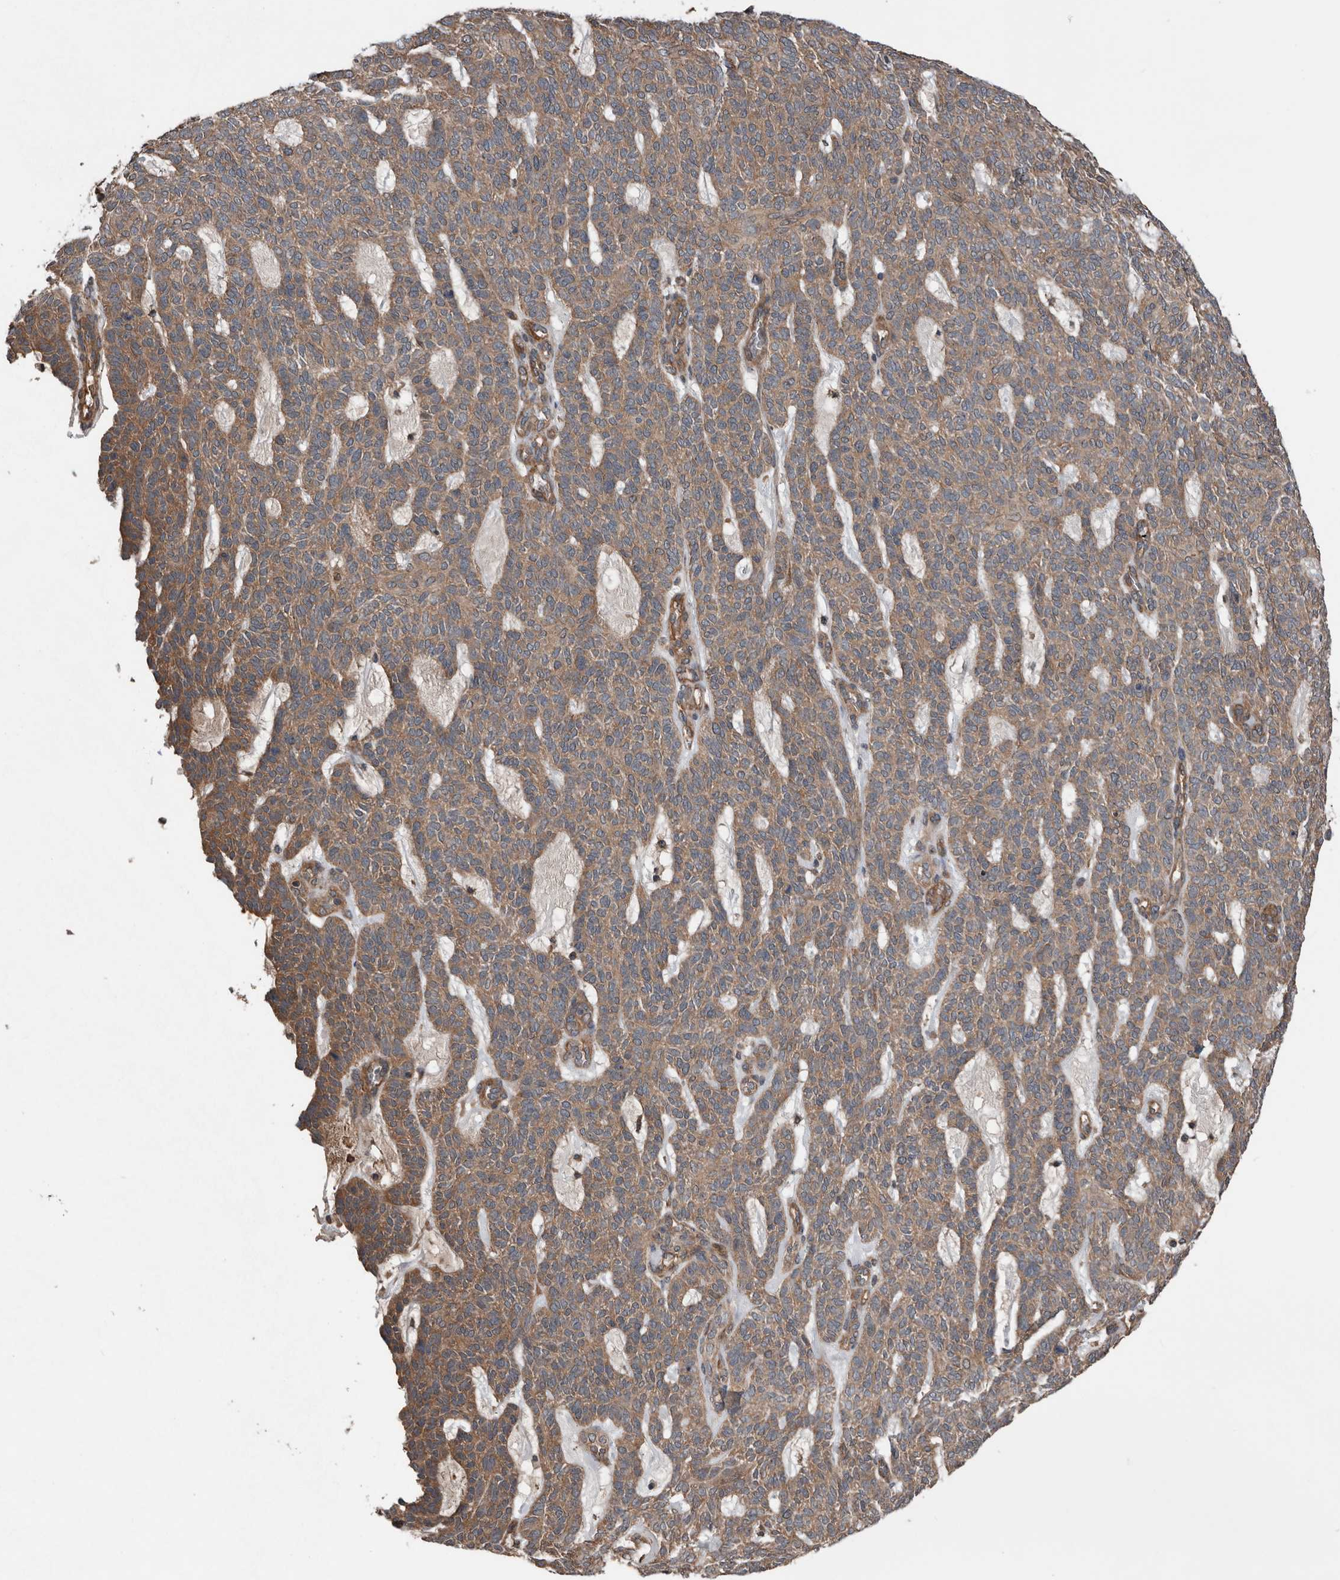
{"staining": {"intensity": "weak", "quantity": ">75%", "location": "cytoplasmic/membranous"}, "tissue": "skin cancer", "cell_type": "Tumor cells", "image_type": "cancer", "snomed": [{"axis": "morphology", "description": "Squamous cell carcinoma, NOS"}, {"axis": "topography", "description": "Skin"}], "caption": "Immunohistochemical staining of human squamous cell carcinoma (skin) reveals low levels of weak cytoplasmic/membranous protein positivity in about >75% of tumor cells. (Stains: DAB in brown, nuclei in blue, Microscopy: brightfield microscopy at high magnification).", "gene": "DNAJB4", "patient": {"sex": "female", "age": 90}}